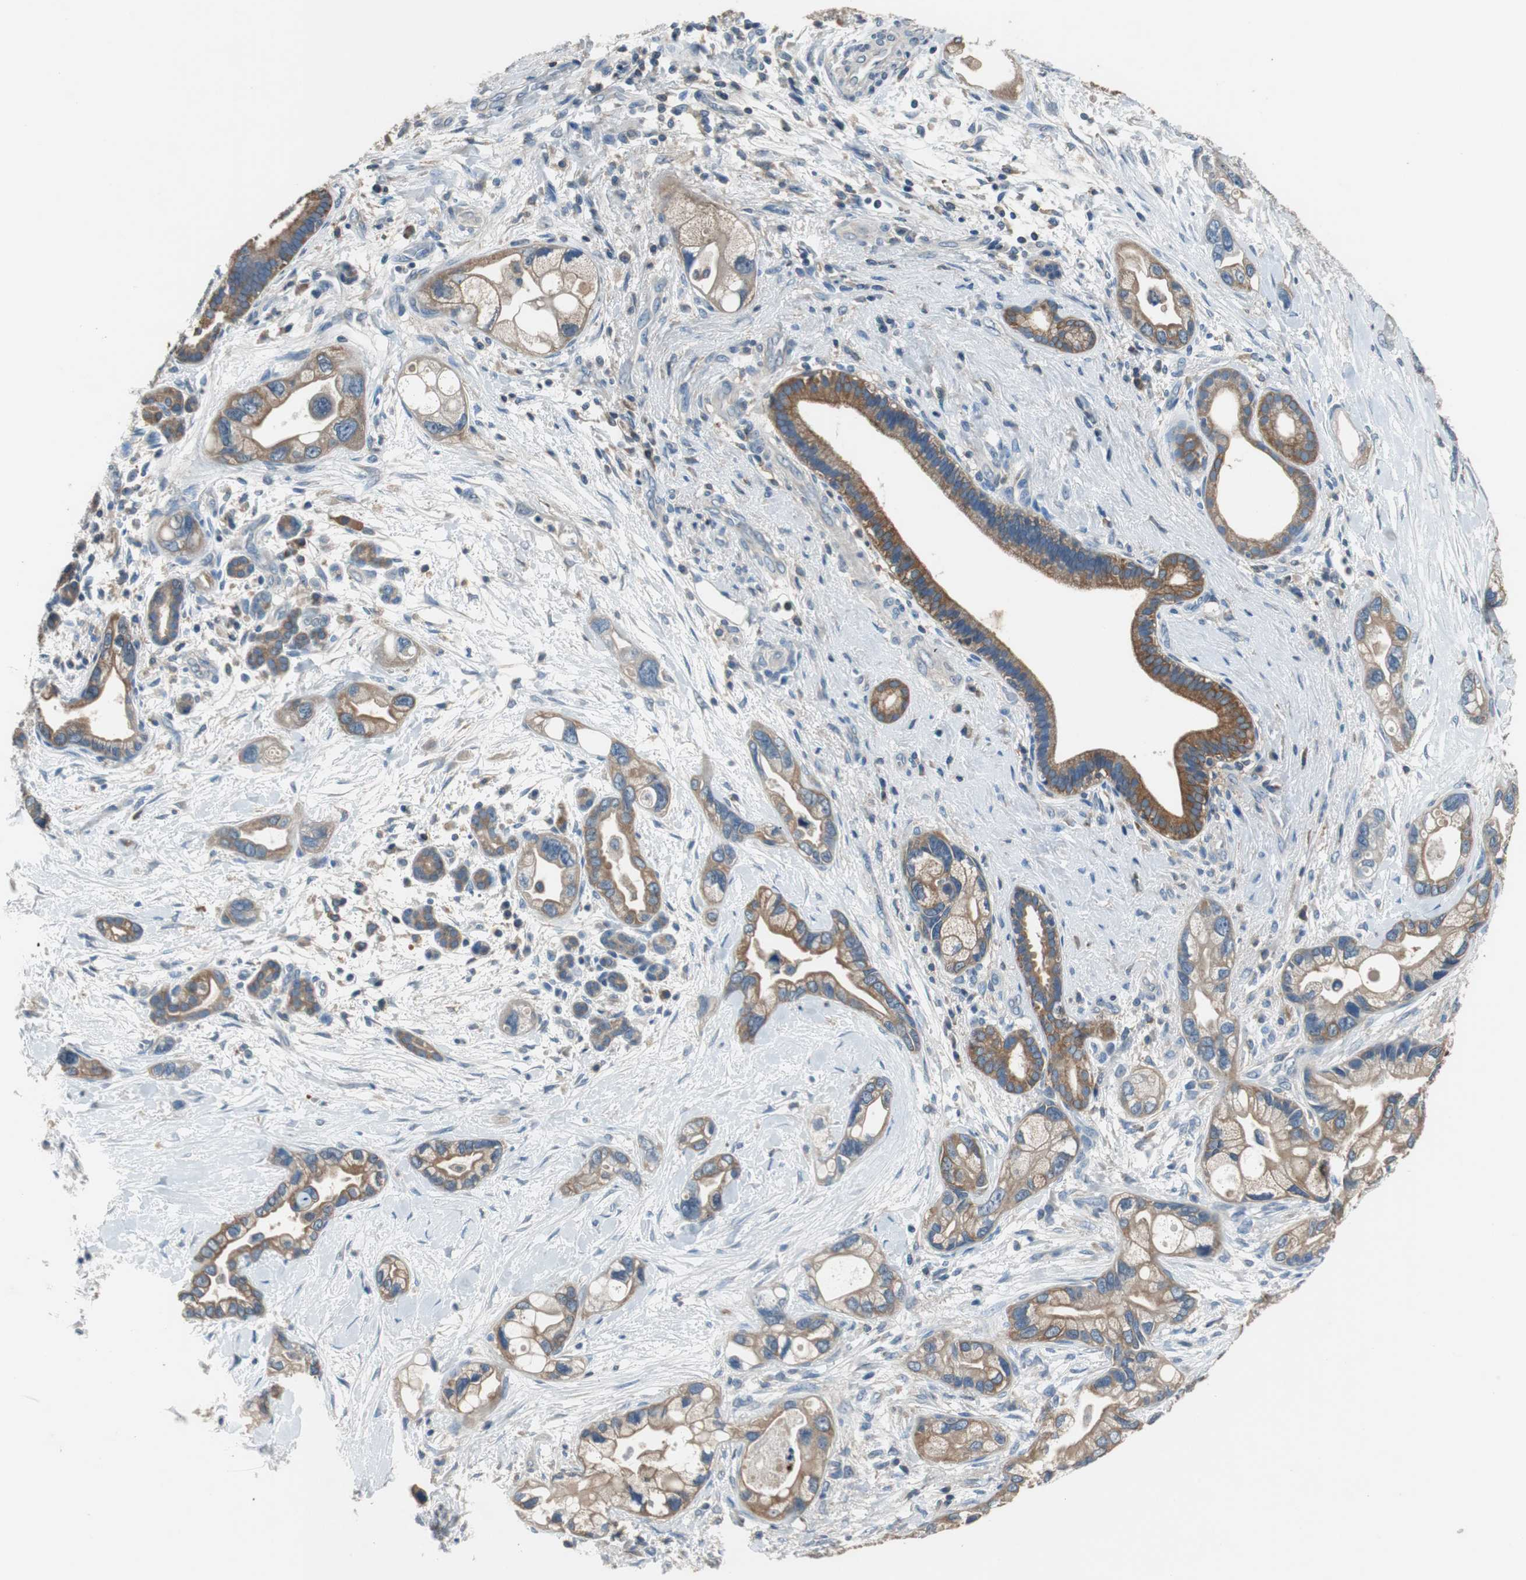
{"staining": {"intensity": "moderate", "quantity": "25%-75%", "location": "cytoplasmic/membranous"}, "tissue": "pancreatic cancer", "cell_type": "Tumor cells", "image_type": "cancer", "snomed": [{"axis": "morphology", "description": "Adenocarcinoma, NOS"}, {"axis": "topography", "description": "Pancreas"}], "caption": "IHC micrograph of neoplastic tissue: human adenocarcinoma (pancreatic) stained using immunohistochemistry demonstrates medium levels of moderate protein expression localized specifically in the cytoplasmic/membranous of tumor cells, appearing as a cytoplasmic/membranous brown color.", "gene": "PRKCA", "patient": {"sex": "female", "age": 77}}